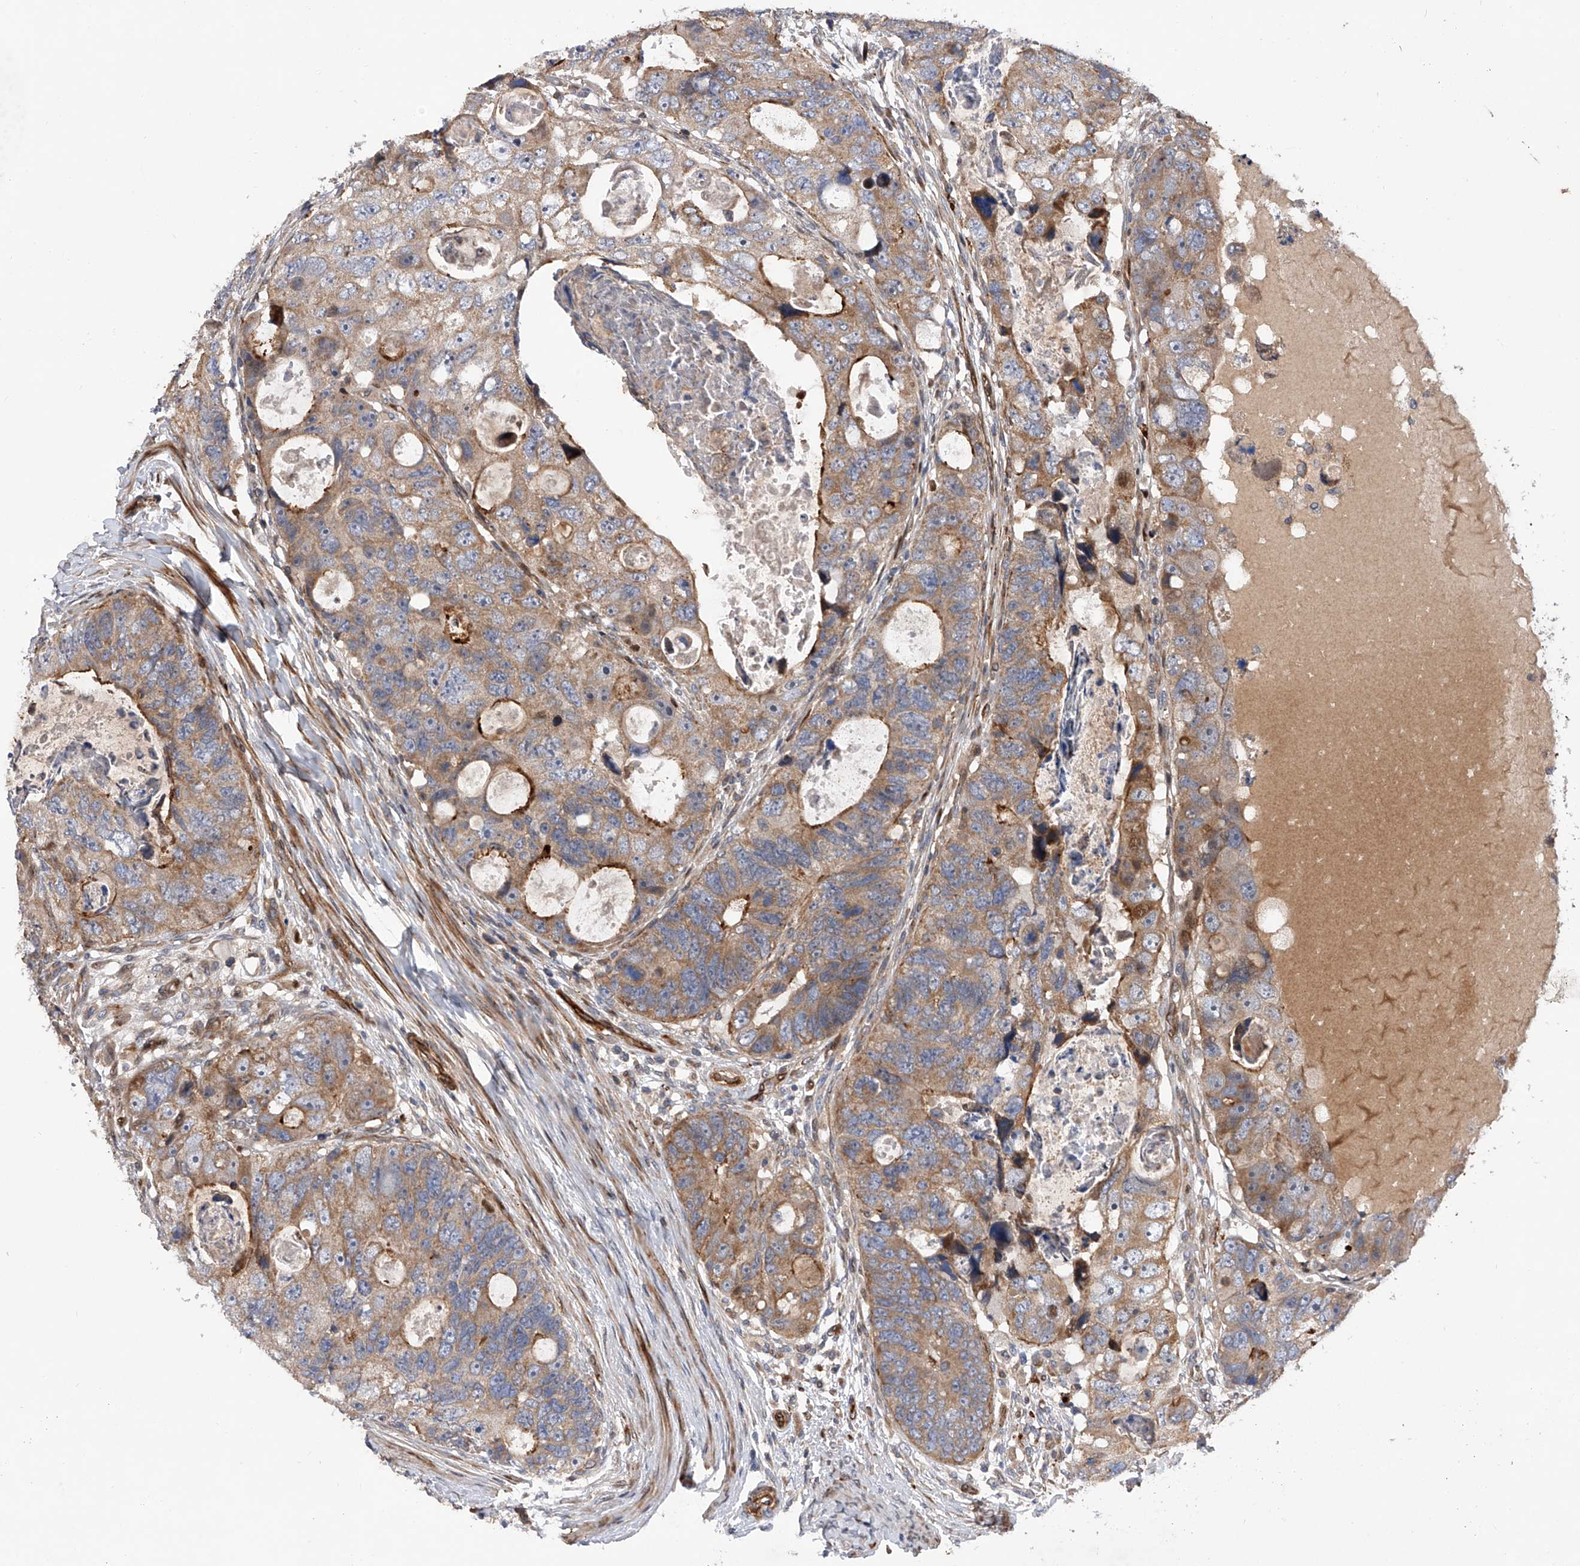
{"staining": {"intensity": "moderate", "quantity": "25%-75%", "location": "cytoplasmic/membranous"}, "tissue": "colorectal cancer", "cell_type": "Tumor cells", "image_type": "cancer", "snomed": [{"axis": "morphology", "description": "Adenocarcinoma, NOS"}, {"axis": "topography", "description": "Rectum"}], "caption": "Colorectal adenocarcinoma was stained to show a protein in brown. There is medium levels of moderate cytoplasmic/membranous positivity in approximately 25%-75% of tumor cells.", "gene": "PDSS2", "patient": {"sex": "male", "age": 59}}